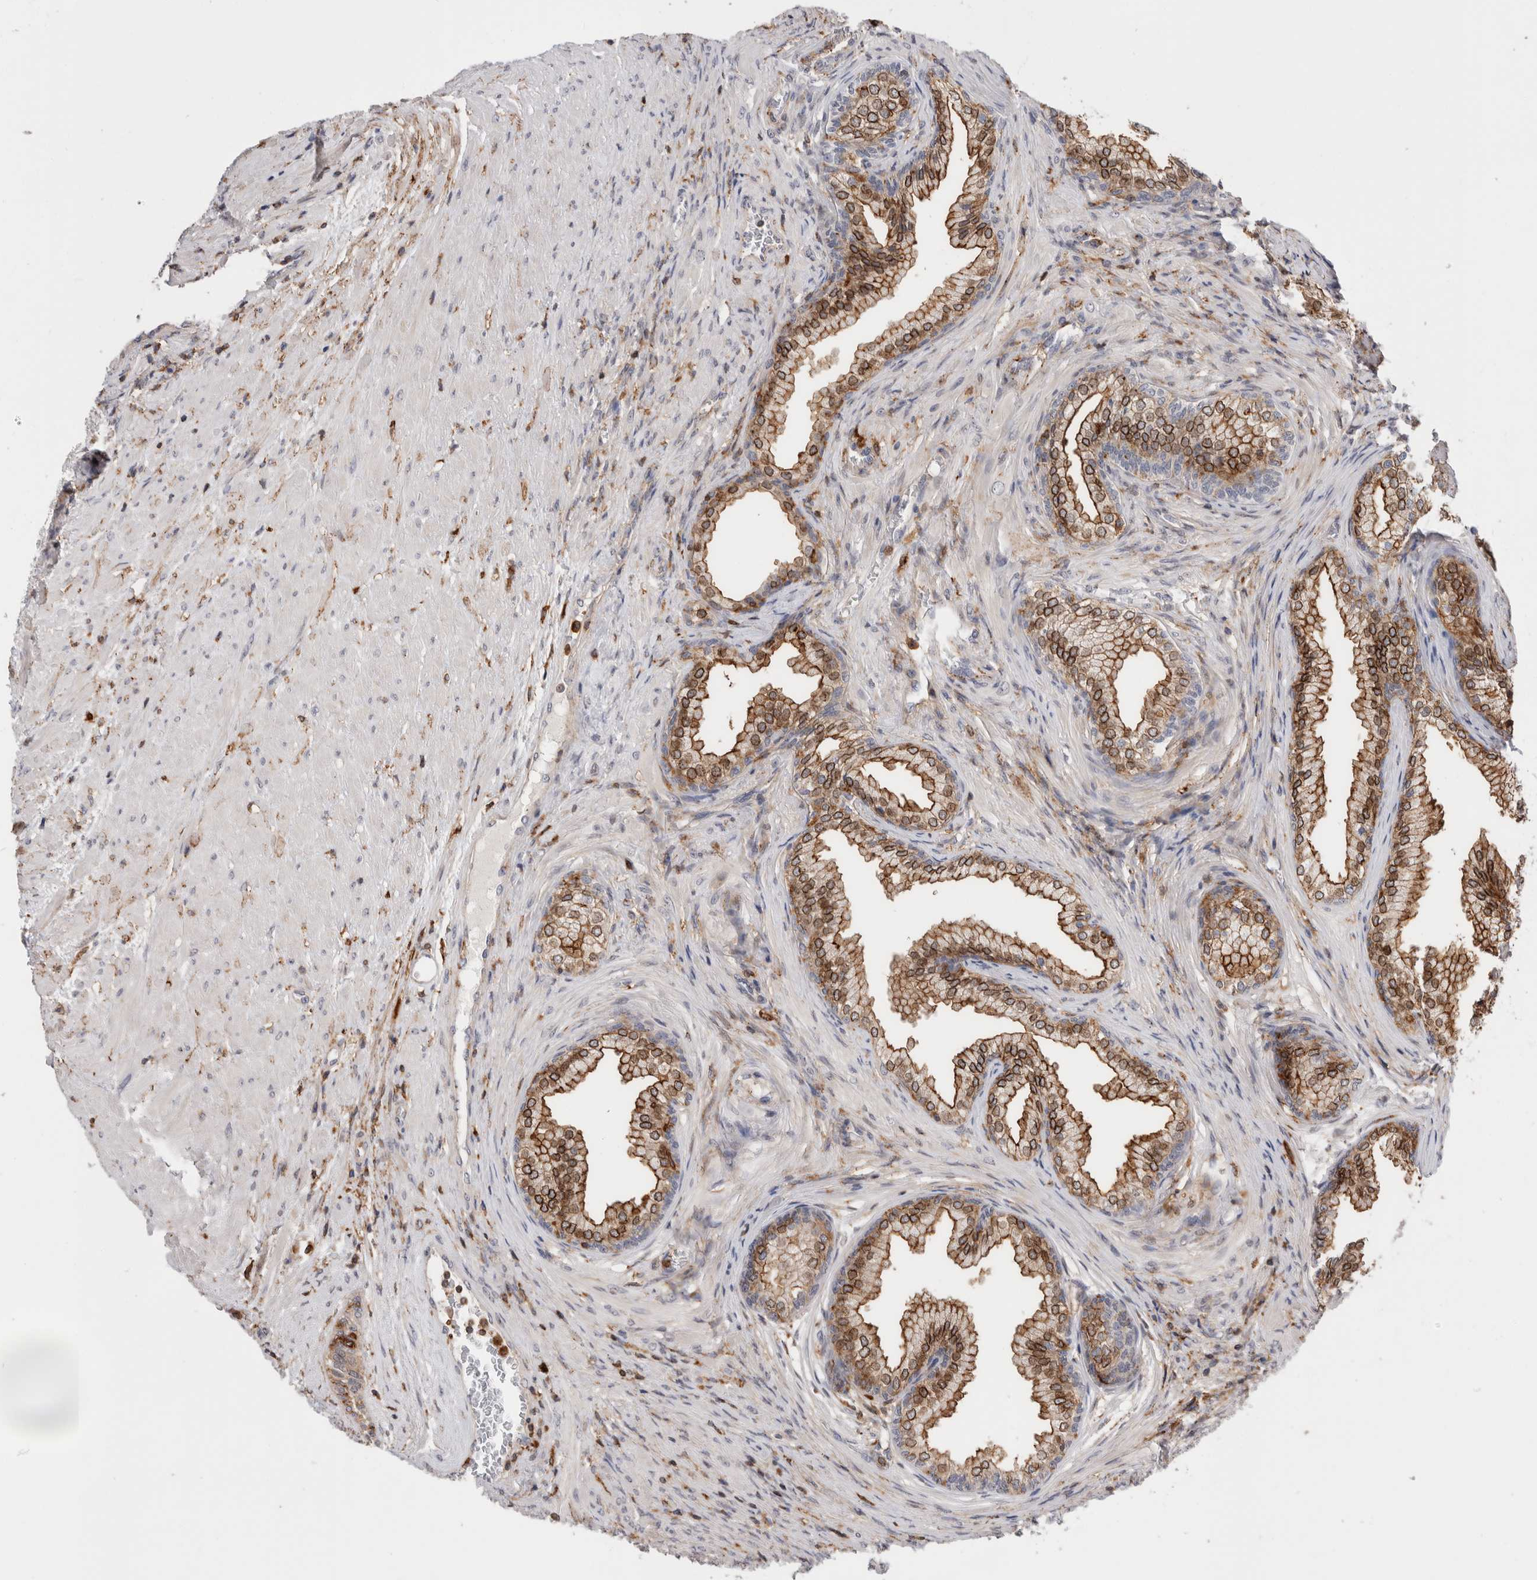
{"staining": {"intensity": "moderate", "quantity": ">75%", "location": "cytoplasmic/membranous,nuclear"}, "tissue": "prostate", "cell_type": "Glandular cells", "image_type": "normal", "snomed": [{"axis": "morphology", "description": "Normal tissue, NOS"}, {"axis": "topography", "description": "Prostate"}], "caption": "Unremarkable prostate shows moderate cytoplasmic/membranous,nuclear expression in about >75% of glandular cells, visualized by immunohistochemistry.", "gene": "CCDC88B", "patient": {"sex": "male", "age": 76}}